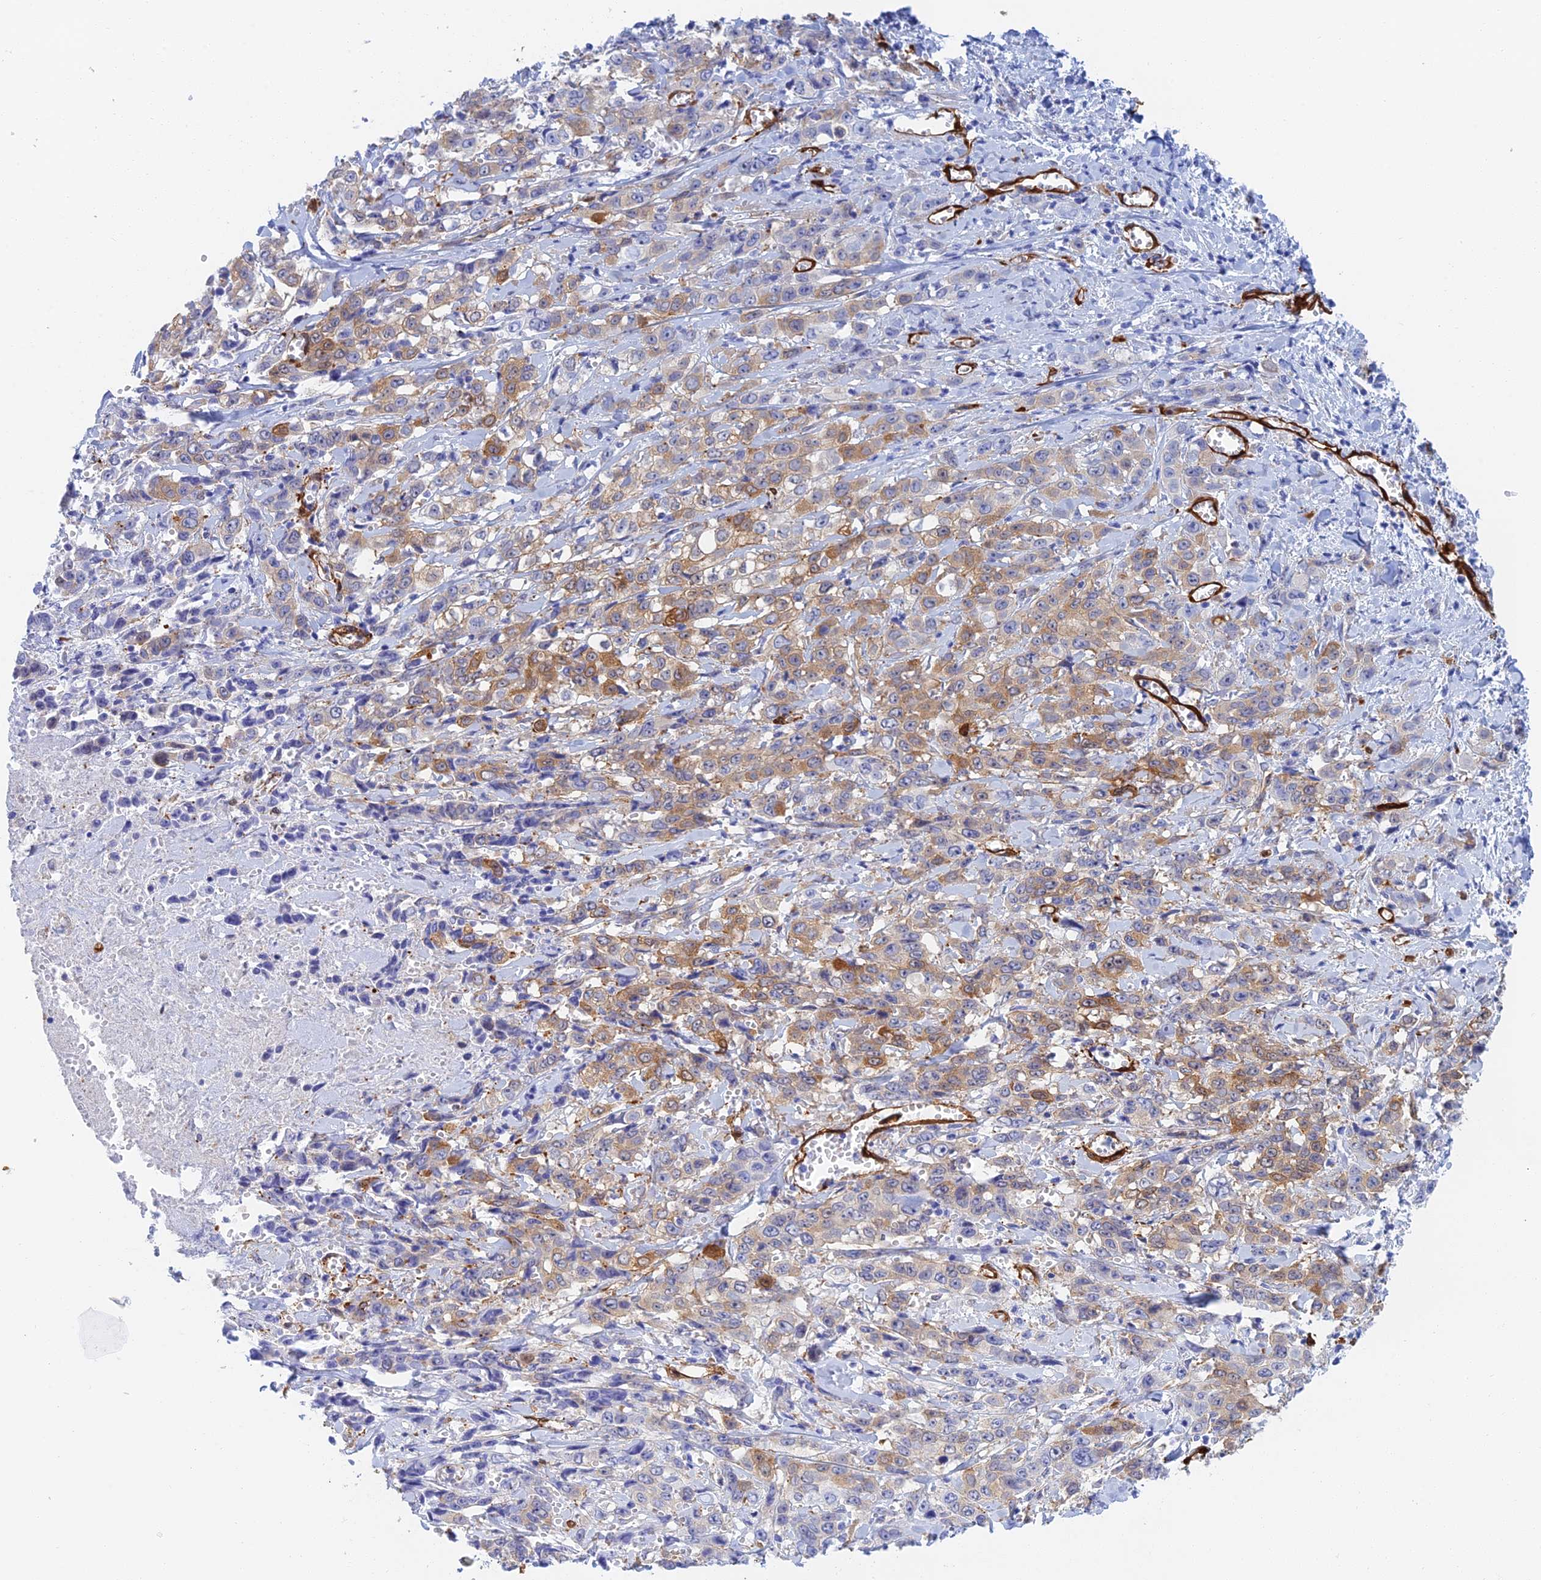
{"staining": {"intensity": "moderate", "quantity": "25%-75%", "location": "cytoplasmic/membranous"}, "tissue": "stomach cancer", "cell_type": "Tumor cells", "image_type": "cancer", "snomed": [{"axis": "morphology", "description": "Adenocarcinoma, NOS"}, {"axis": "topography", "description": "Stomach, upper"}], "caption": "The photomicrograph shows a brown stain indicating the presence of a protein in the cytoplasmic/membranous of tumor cells in stomach adenocarcinoma.", "gene": "CRIP2", "patient": {"sex": "male", "age": 62}}